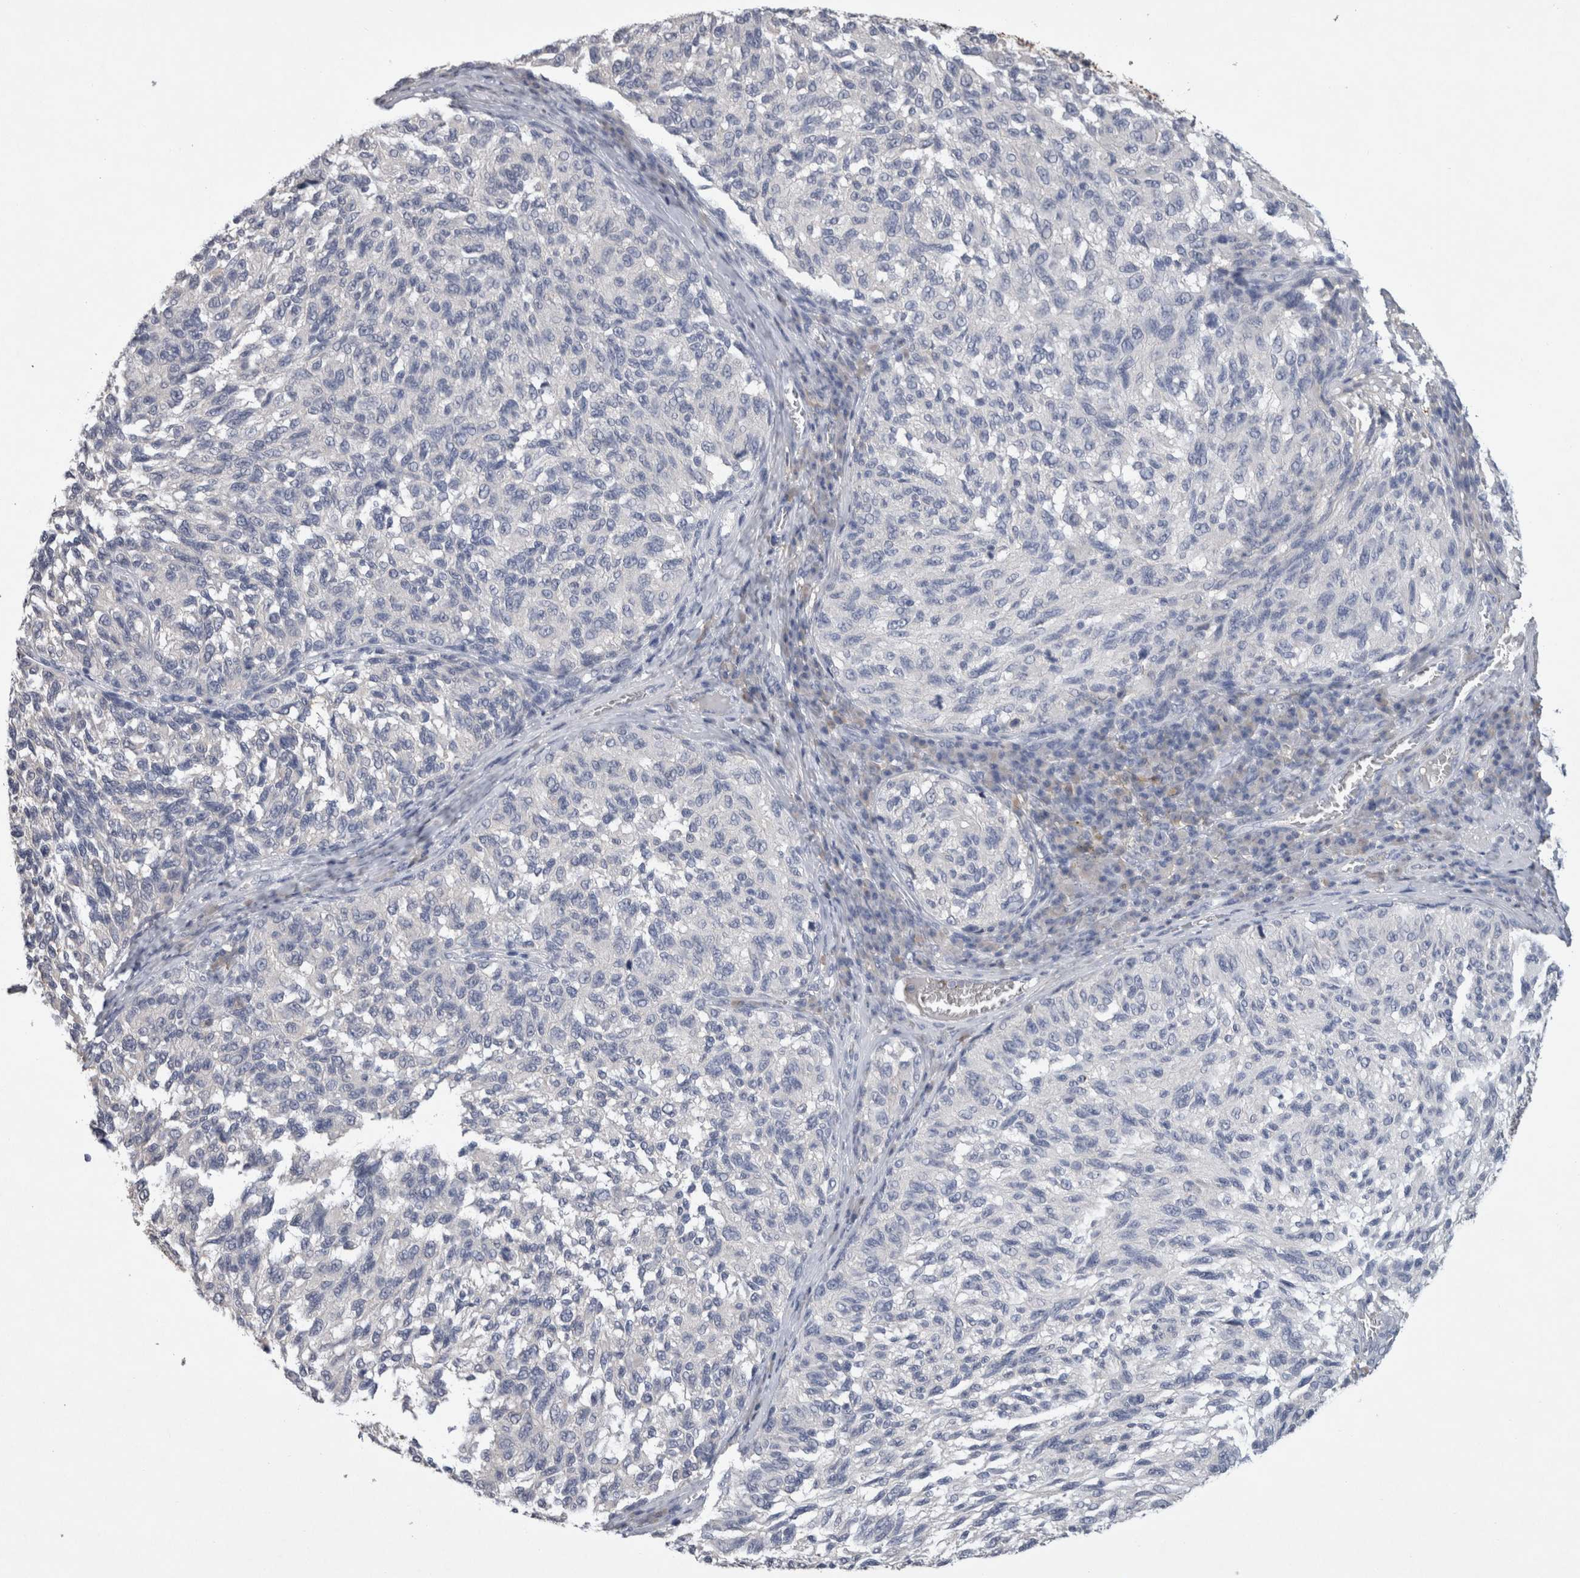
{"staining": {"intensity": "negative", "quantity": "none", "location": "none"}, "tissue": "melanoma", "cell_type": "Tumor cells", "image_type": "cancer", "snomed": [{"axis": "morphology", "description": "Malignant melanoma, NOS"}, {"axis": "topography", "description": "Skin"}], "caption": "IHC photomicrograph of malignant melanoma stained for a protein (brown), which displays no expression in tumor cells.", "gene": "FABP7", "patient": {"sex": "female", "age": 73}}